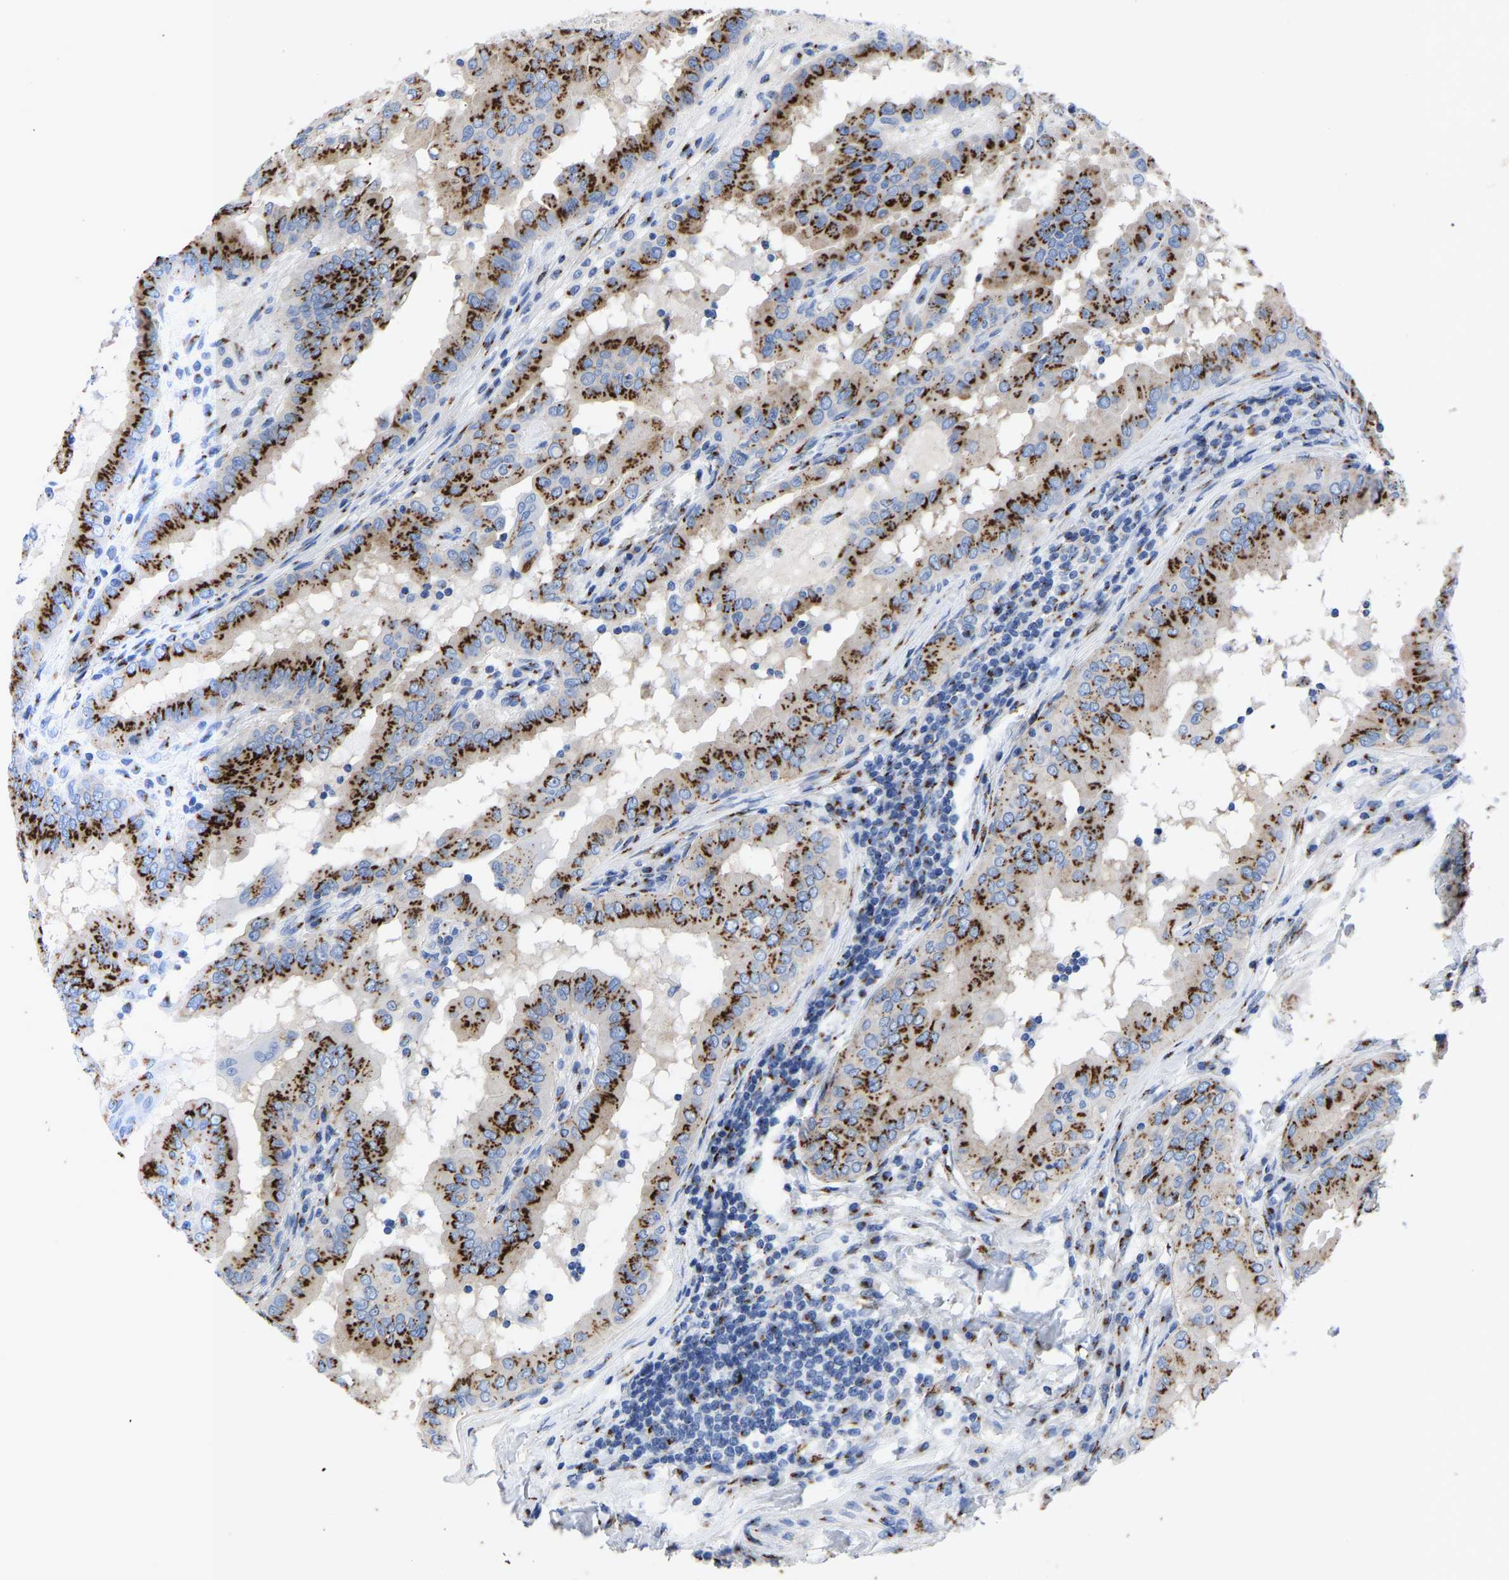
{"staining": {"intensity": "strong", "quantity": ">75%", "location": "cytoplasmic/membranous"}, "tissue": "thyroid cancer", "cell_type": "Tumor cells", "image_type": "cancer", "snomed": [{"axis": "morphology", "description": "Papillary adenocarcinoma, NOS"}, {"axis": "topography", "description": "Thyroid gland"}], "caption": "The photomicrograph exhibits a brown stain indicating the presence of a protein in the cytoplasmic/membranous of tumor cells in thyroid cancer (papillary adenocarcinoma).", "gene": "TMEM87A", "patient": {"sex": "male", "age": 33}}